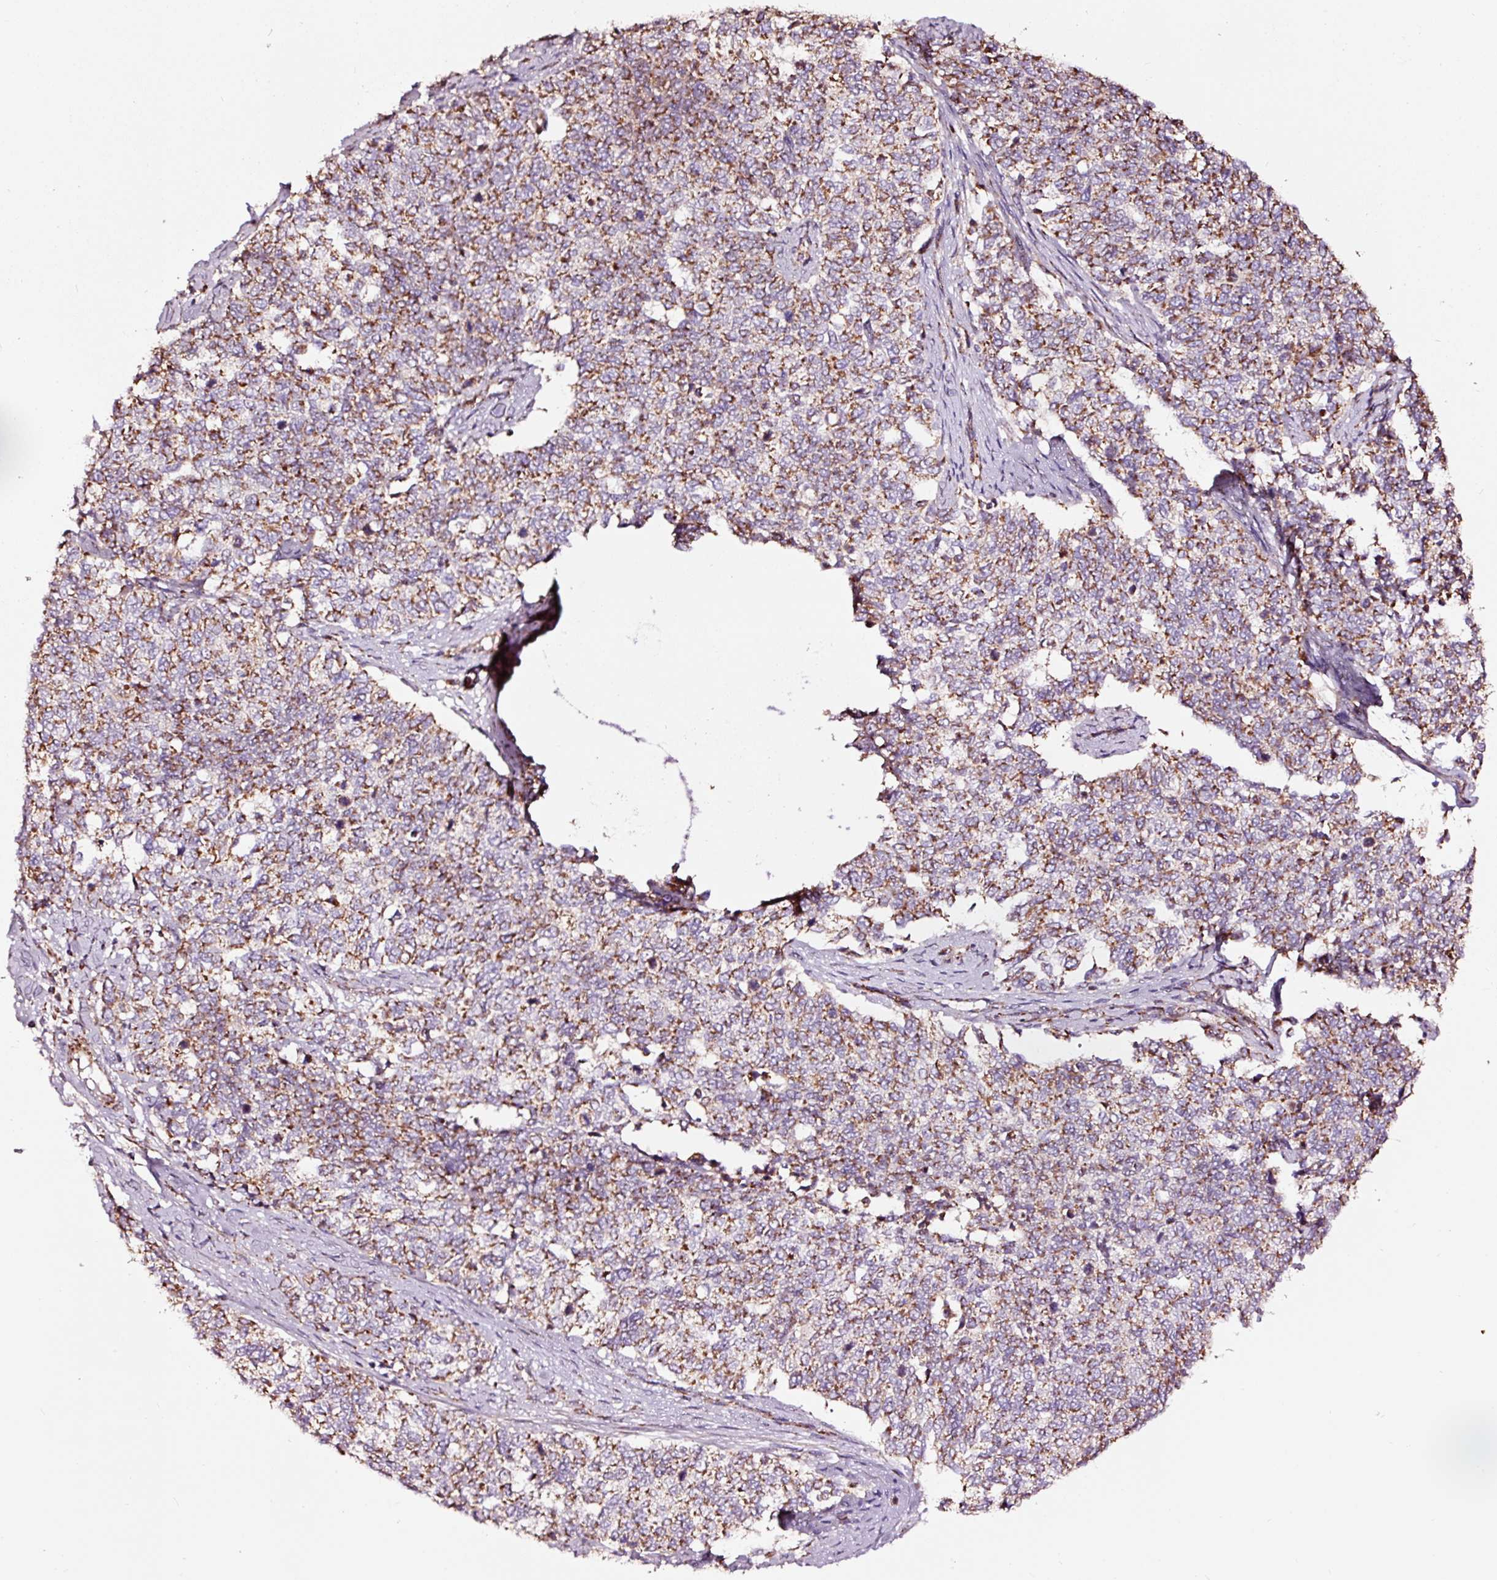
{"staining": {"intensity": "moderate", "quantity": ">75%", "location": "cytoplasmic/membranous"}, "tissue": "cervical cancer", "cell_type": "Tumor cells", "image_type": "cancer", "snomed": [{"axis": "morphology", "description": "Squamous cell carcinoma, NOS"}, {"axis": "topography", "description": "Cervix"}], "caption": "IHC of squamous cell carcinoma (cervical) demonstrates medium levels of moderate cytoplasmic/membranous staining in about >75% of tumor cells. The staining was performed using DAB, with brown indicating positive protein expression. Nuclei are stained blue with hematoxylin.", "gene": "TPM1", "patient": {"sex": "female", "age": 63}}